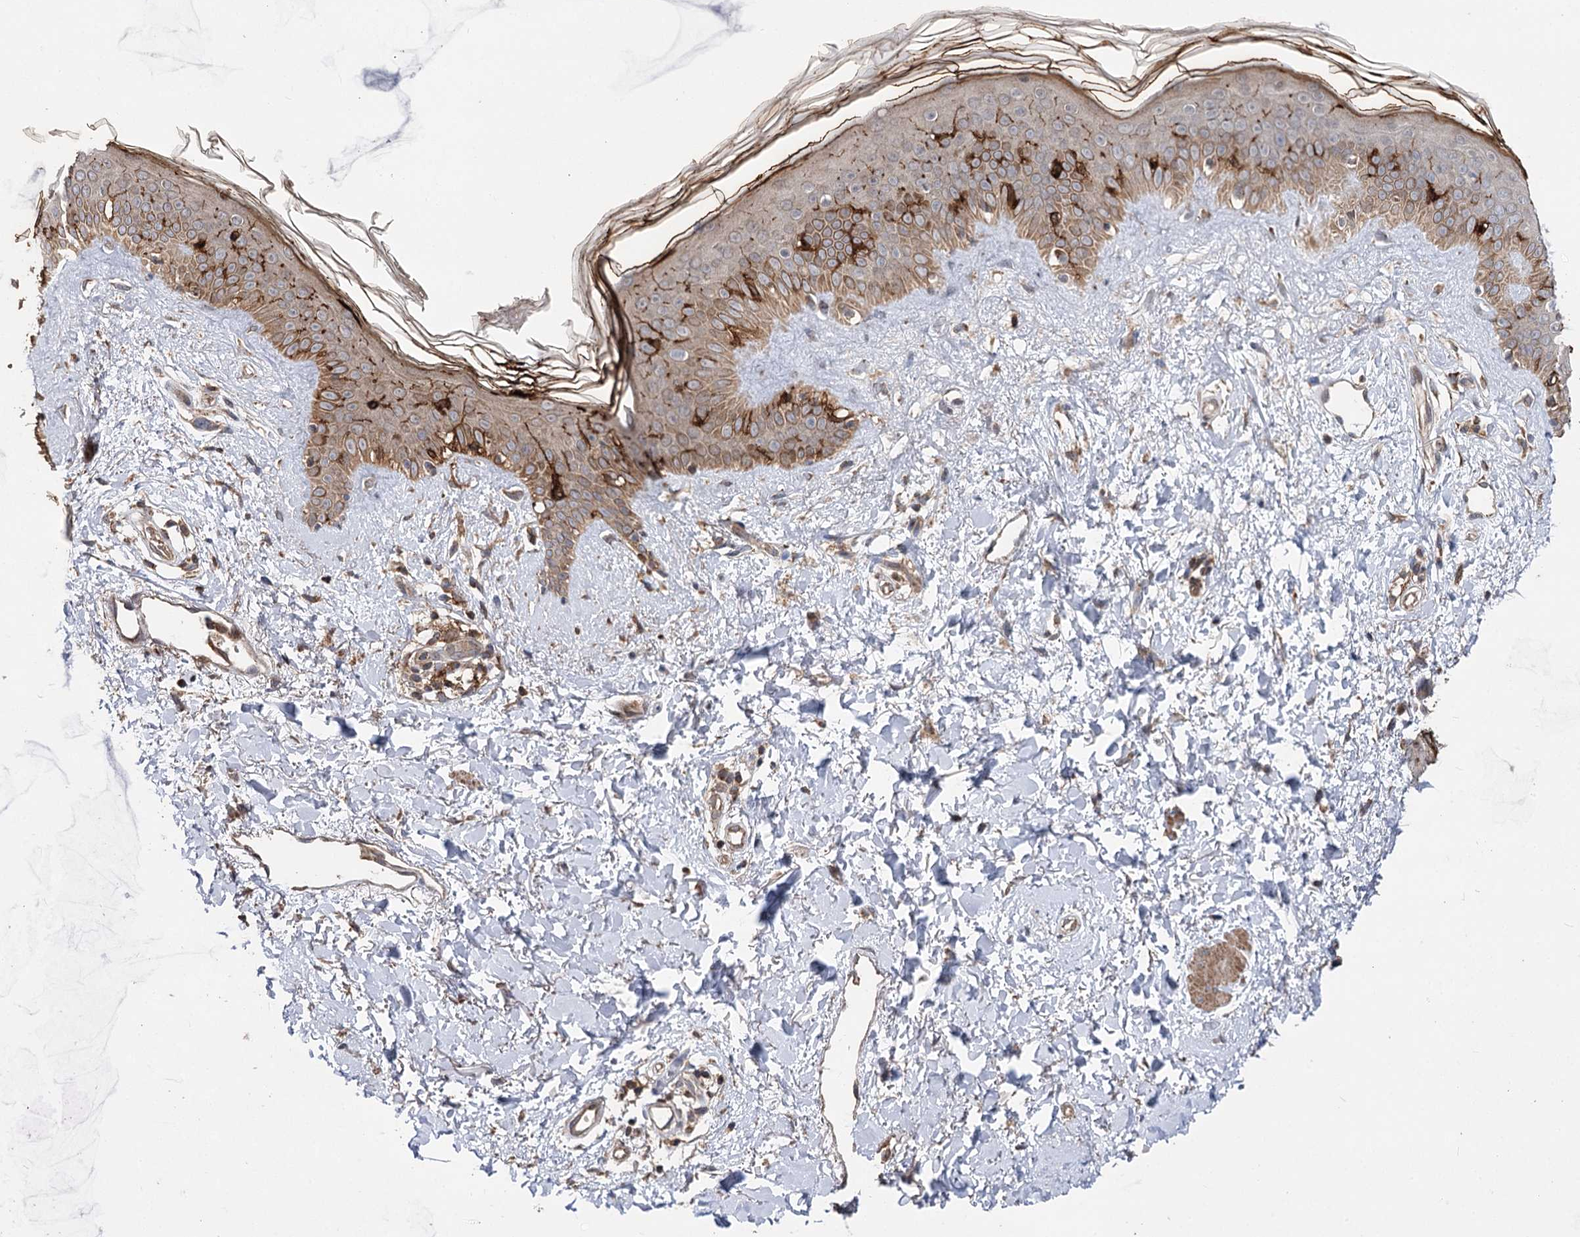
{"staining": {"intensity": "moderate", "quantity": ">75%", "location": "cytoplasmic/membranous,nuclear"}, "tissue": "skin", "cell_type": "Fibroblasts", "image_type": "normal", "snomed": [{"axis": "morphology", "description": "Normal tissue, NOS"}, {"axis": "topography", "description": "Skin"}], "caption": "Approximately >75% of fibroblasts in unremarkable skin reveal moderate cytoplasmic/membranous,nuclear protein expression as visualized by brown immunohistochemical staining.", "gene": "MINDY3", "patient": {"sex": "female", "age": 58}}